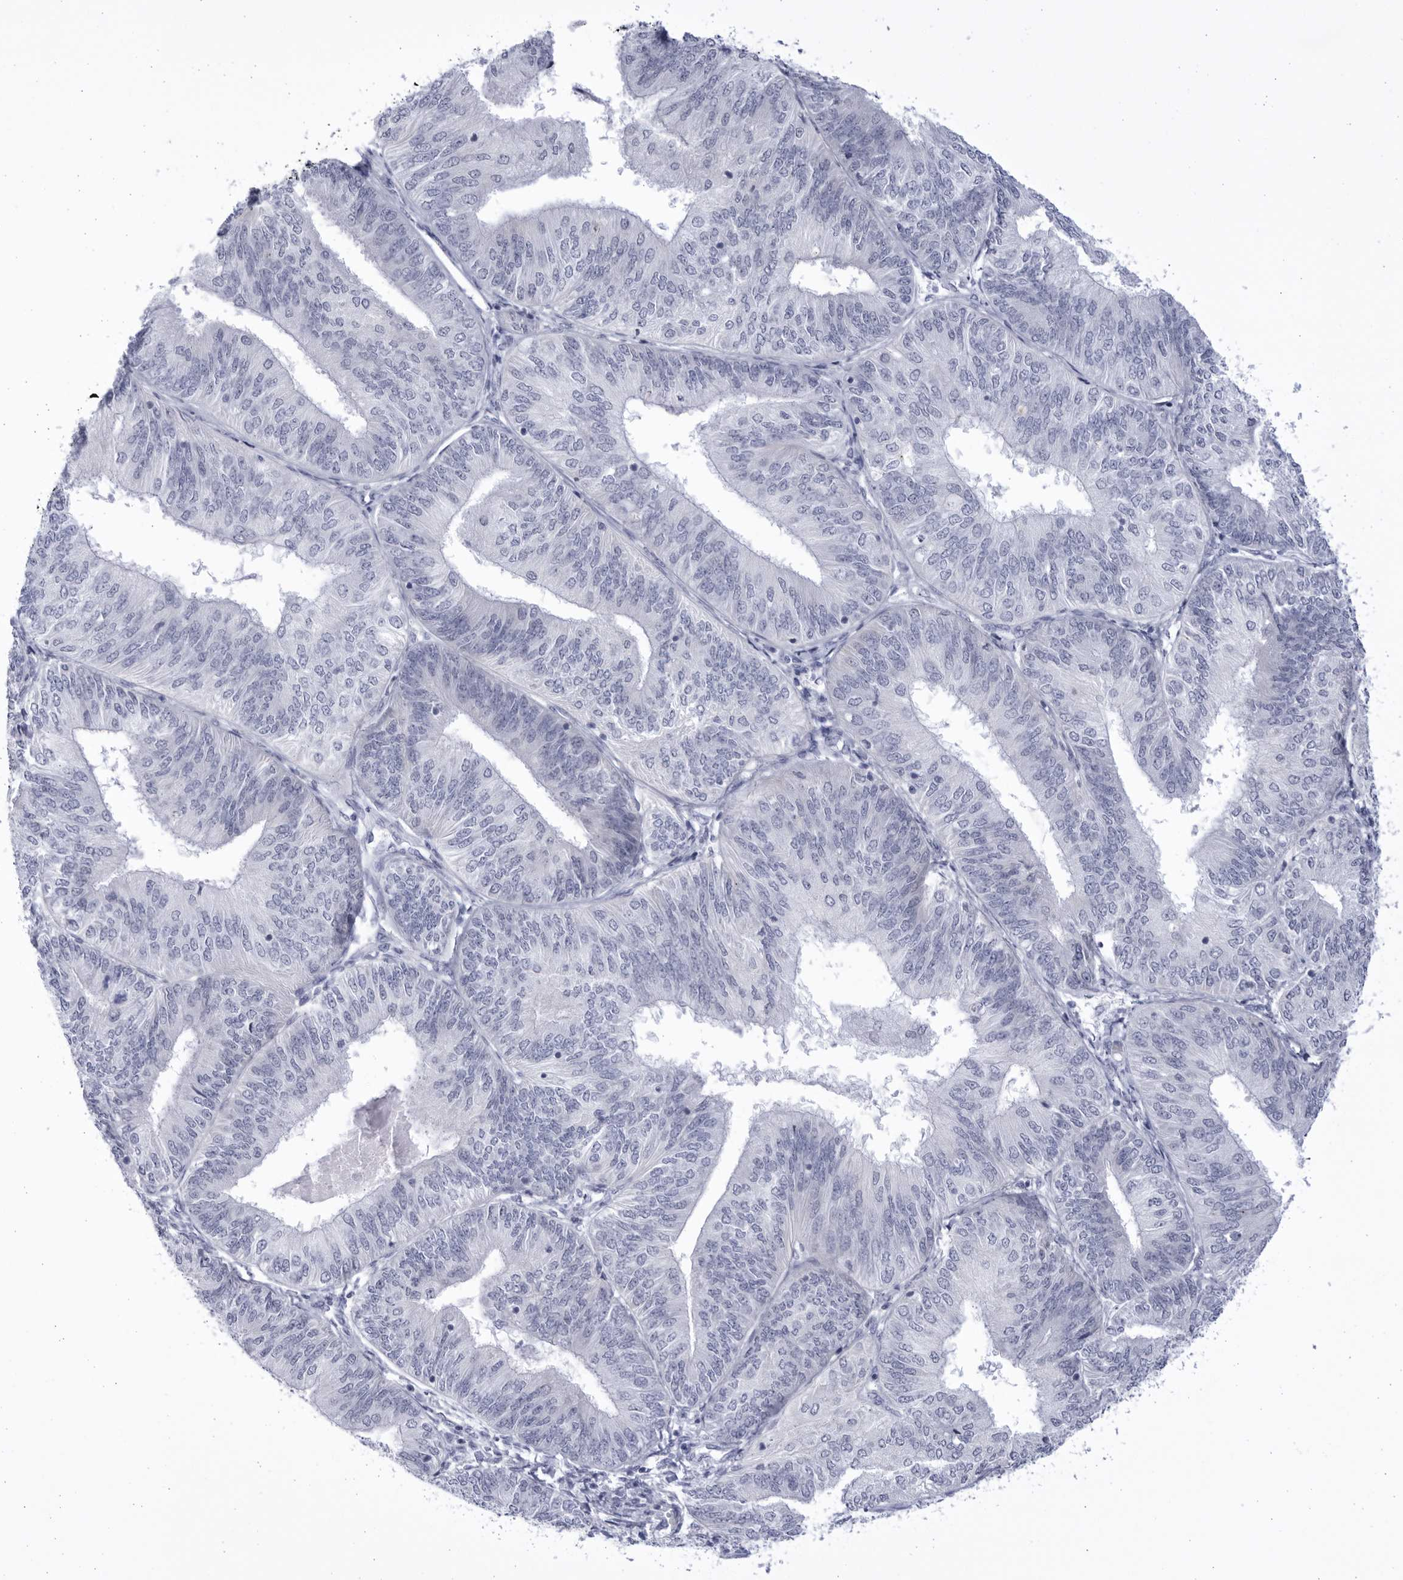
{"staining": {"intensity": "negative", "quantity": "none", "location": "none"}, "tissue": "endometrial cancer", "cell_type": "Tumor cells", "image_type": "cancer", "snomed": [{"axis": "morphology", "description": "Adenocarcinoma, NOS"}, {"axis": "topography", "description": "Endometrium"}], "caption": "Tumor cells show no significant protein positivity in adenocarcinoma (endometrial). (Brightfield microscopy of DAB immunohistochemistry (IHC) at high magnification).", "gene": "CCDC181", "patient": {"sex": "female", "age": 58}}